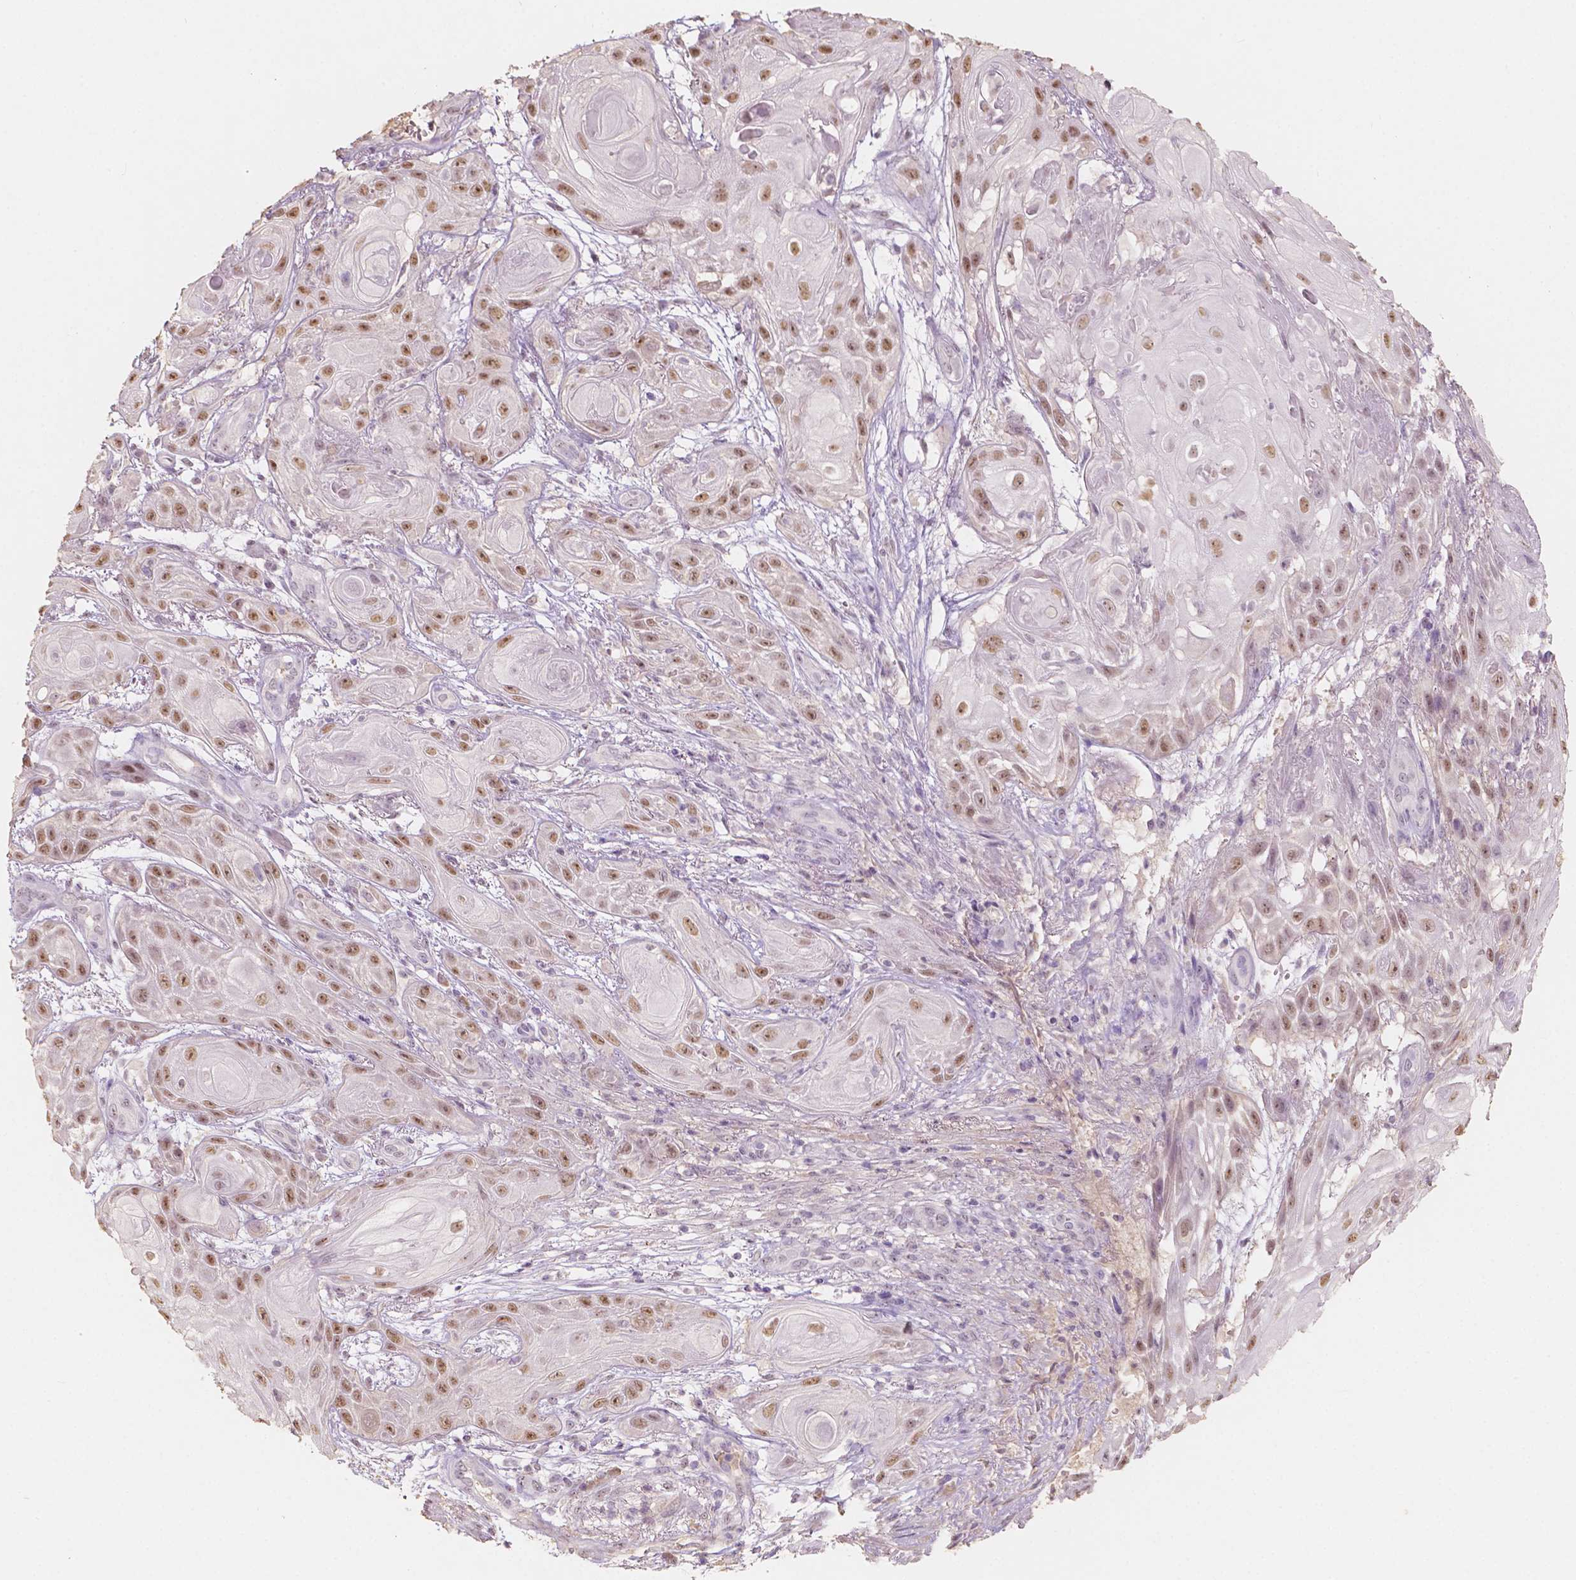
{"staining": {"intensity": "moderate", "quantity": ">75%", "location": "nuclear"}, "tissue": "skin cancer", "cell_type": "Tumor cells", "image_type": "cancer", "snomed": [{"axis": "morphology", "description": "Squamous cell carcinoma, NOS"}, {"axis": "topography", "description": "Skin"}], "caption": "Protein staining of squamous cell carcinoma (skin) tissue demonstrates moderate nuclear positivity in approximately >75% of tumor cells.", "gene": "SOX15", "patient": {"sex": "male", "age": 62}}